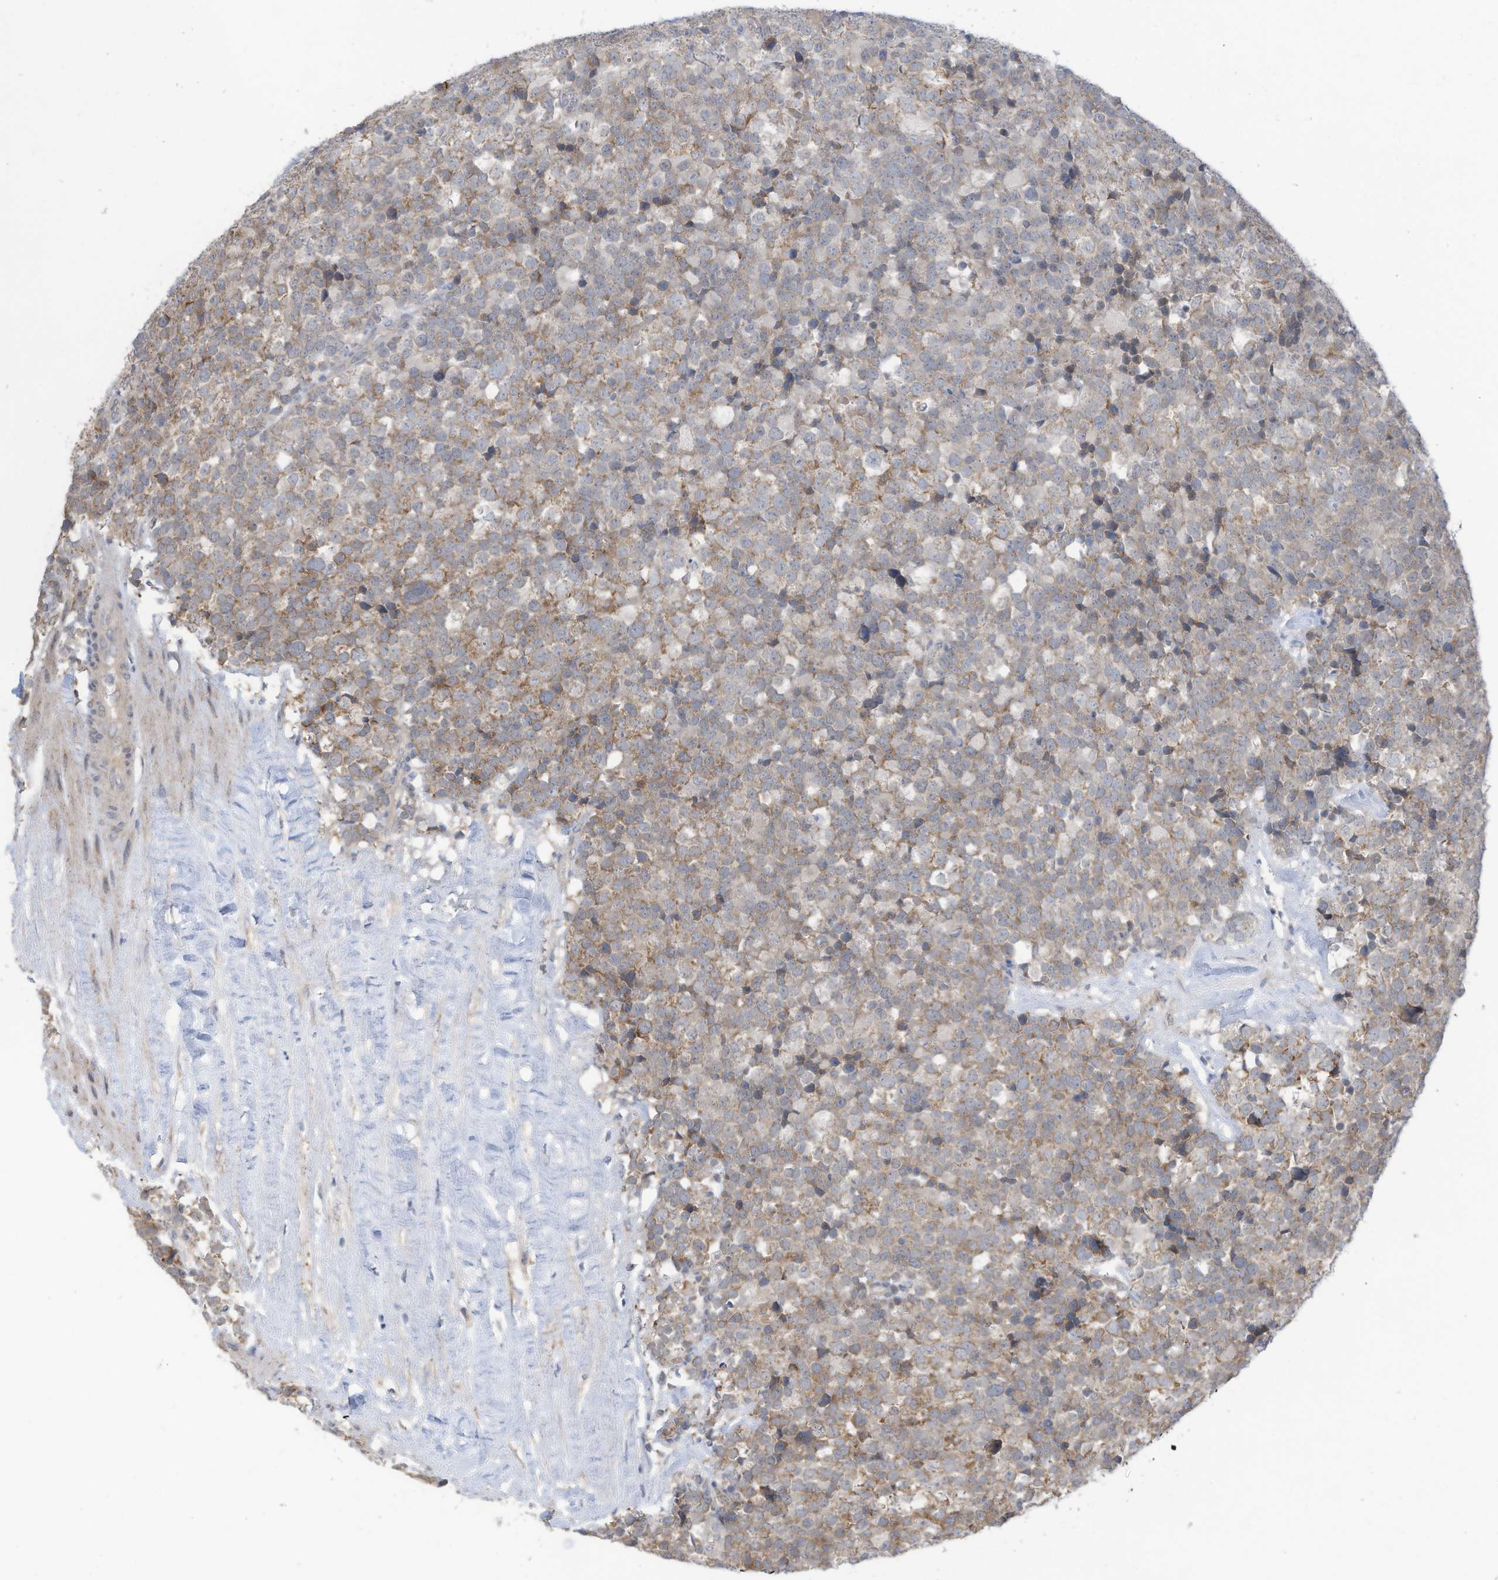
{"staining": {"intensity": "weak", "quantity": "25%-75%", "location": "cytoplasmic/membranous"}, "tissue": "testis cancer", "cell_type": "Tumor cells", "image_type": "cancer", "snomed": [{"axis": "morphology", "description": "Seminoma, NOS"}, {"axis": "topography", "description": "Testis"}], "caption": "Human testis cancer (seminoma) stained with a brown dye reveals weak cytoplasmic/membranous positive staining in approximately 25%-75% of tumor cells.", "gene": "SCGB1D2", "patient": {"sex": "male", "age": 71}}